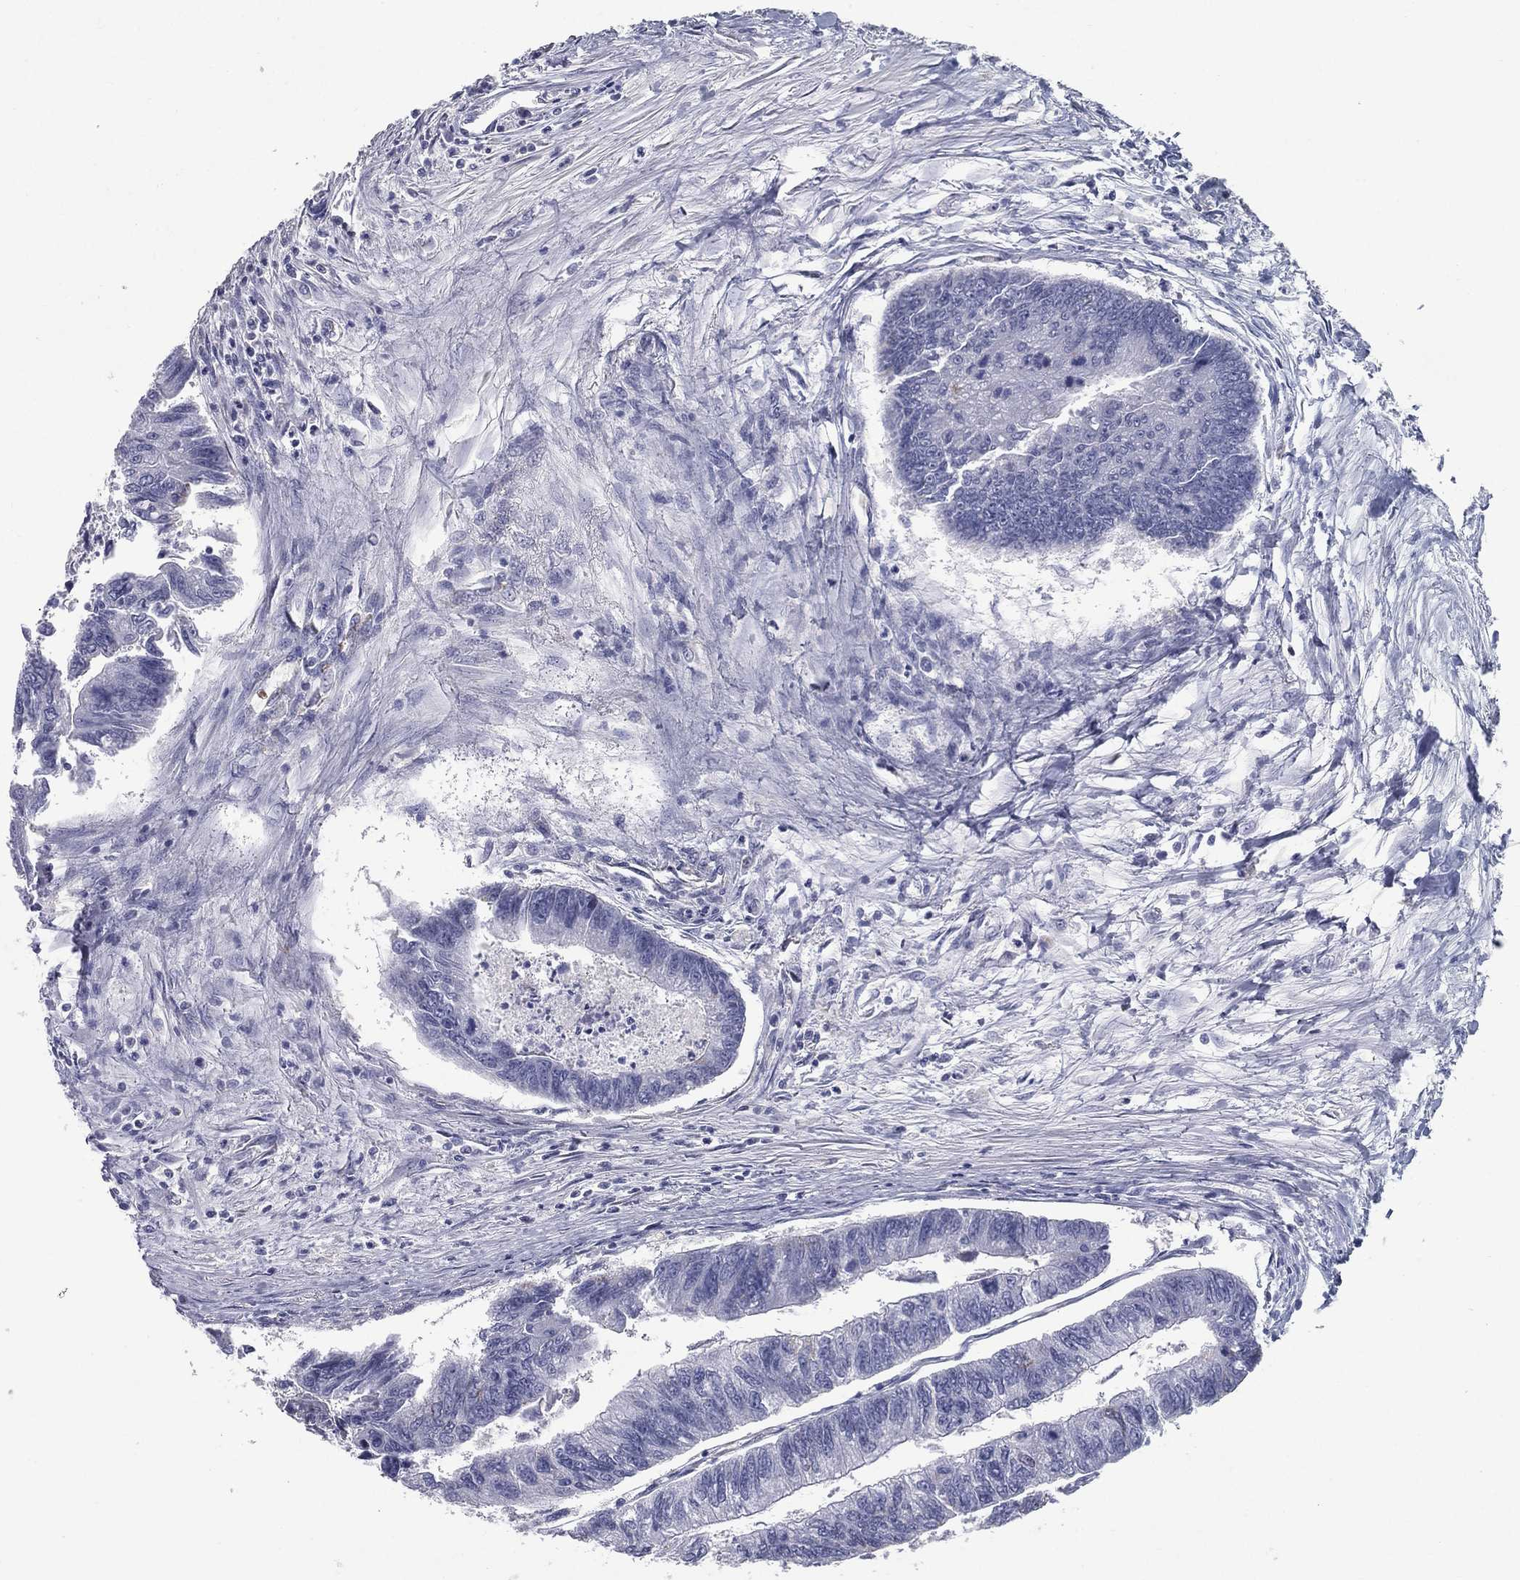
{"staining": {"intensity": "negative", "quantity": "none", "location": "none"}, "tissue": "colorectal cancer", "cell_type": "Tumor cells", "image_type": "cancer", "snomed": [{"axis": "morphology", "description": "Adenocarcinoma, NOS"}, {"axis": "topography", "description": "Colon"}], "caption": "Immunohistochemistry photomicrograph of colorectal adenocarcinoma stained for a protein (brown), which demonstrates no positivity in tumor cells. (Stains: DAB immunohistochemistry (IHC) with hematoxylin counter stain, Microscopy: brightfield microscopy at high magnification).", "gene": "ESX1", "patient": {"sex": "female", "age": 65}}